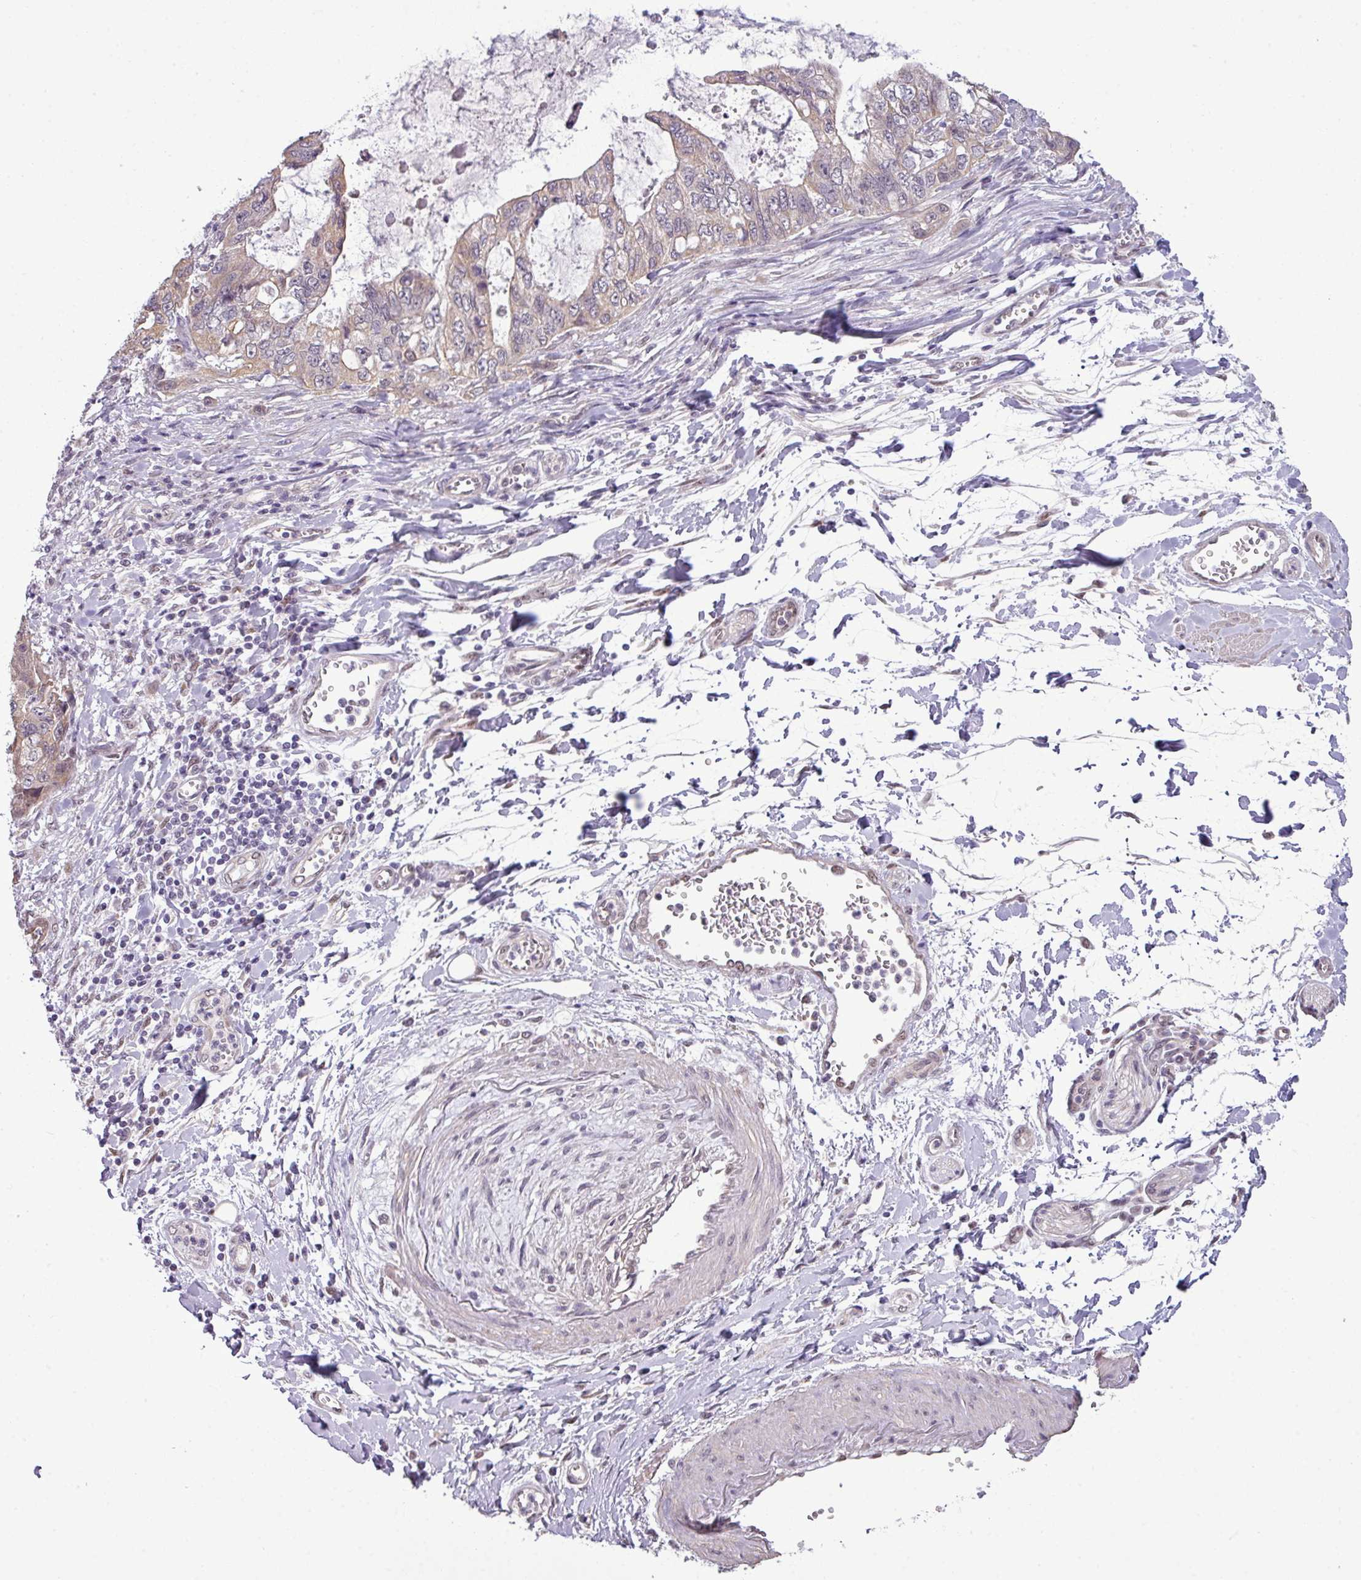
{"staining": {"intensity": "weak", "quantity": "<25%", "location": "cytoplasmic/membranous"}, "tissue": "stomach cancer", "cell_type": "Tumor cells", "image_type": "cancer", "snomed": [{"axis": "morphology", "description": "Adenocarcinoma, NOS"}, {"axis": "topography", "description": "Stomach, upper"}], "caption": "Tumor cells are negative for protein expression in human adenocarcinoma (stomach).", "gene": "ZNF217", "patient": {"sex": "female", "age": 52}}